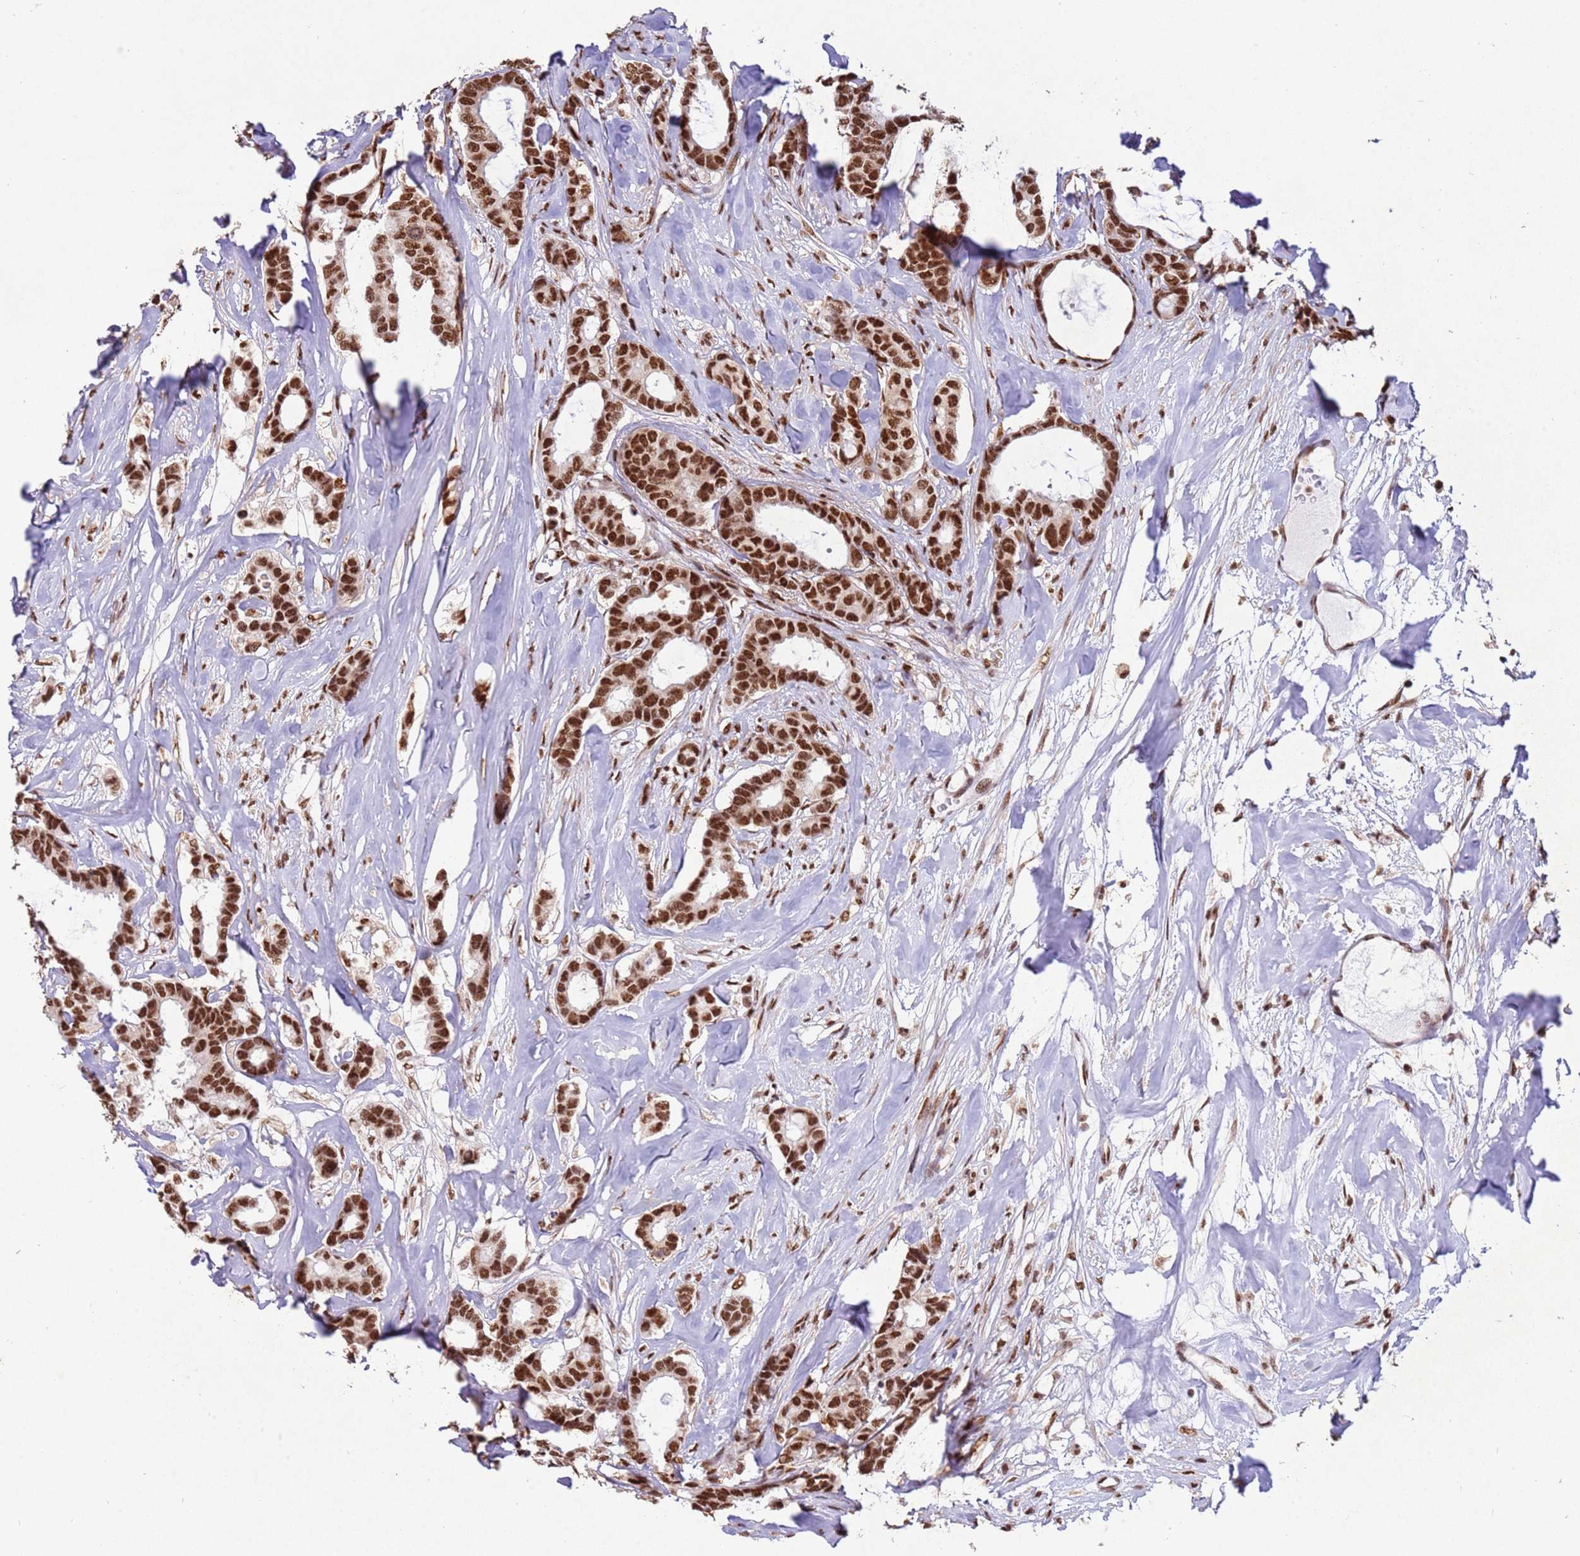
{"staining": {"intensity": "strong", "quantity": ">75%", "location": "nuclear"}, "tissue": "breast cancer", "cell_type": "Tumor cells", "image_type": "cancer", "snomed": [{"axis": "morphology", "description": "Duct carcinoma"}, {"axis": "topography", "description": "Breast"}], "caption": "Tumor cells demonstrate high levels of strong nuclear expression in about >75% of cells in human breast invasive ductal carcinoma. (DAB IHC, brown staining for protein, blue staining for nuclei).", "gene": "ESF1", "patient": {"sex": "female", "age": 87}}